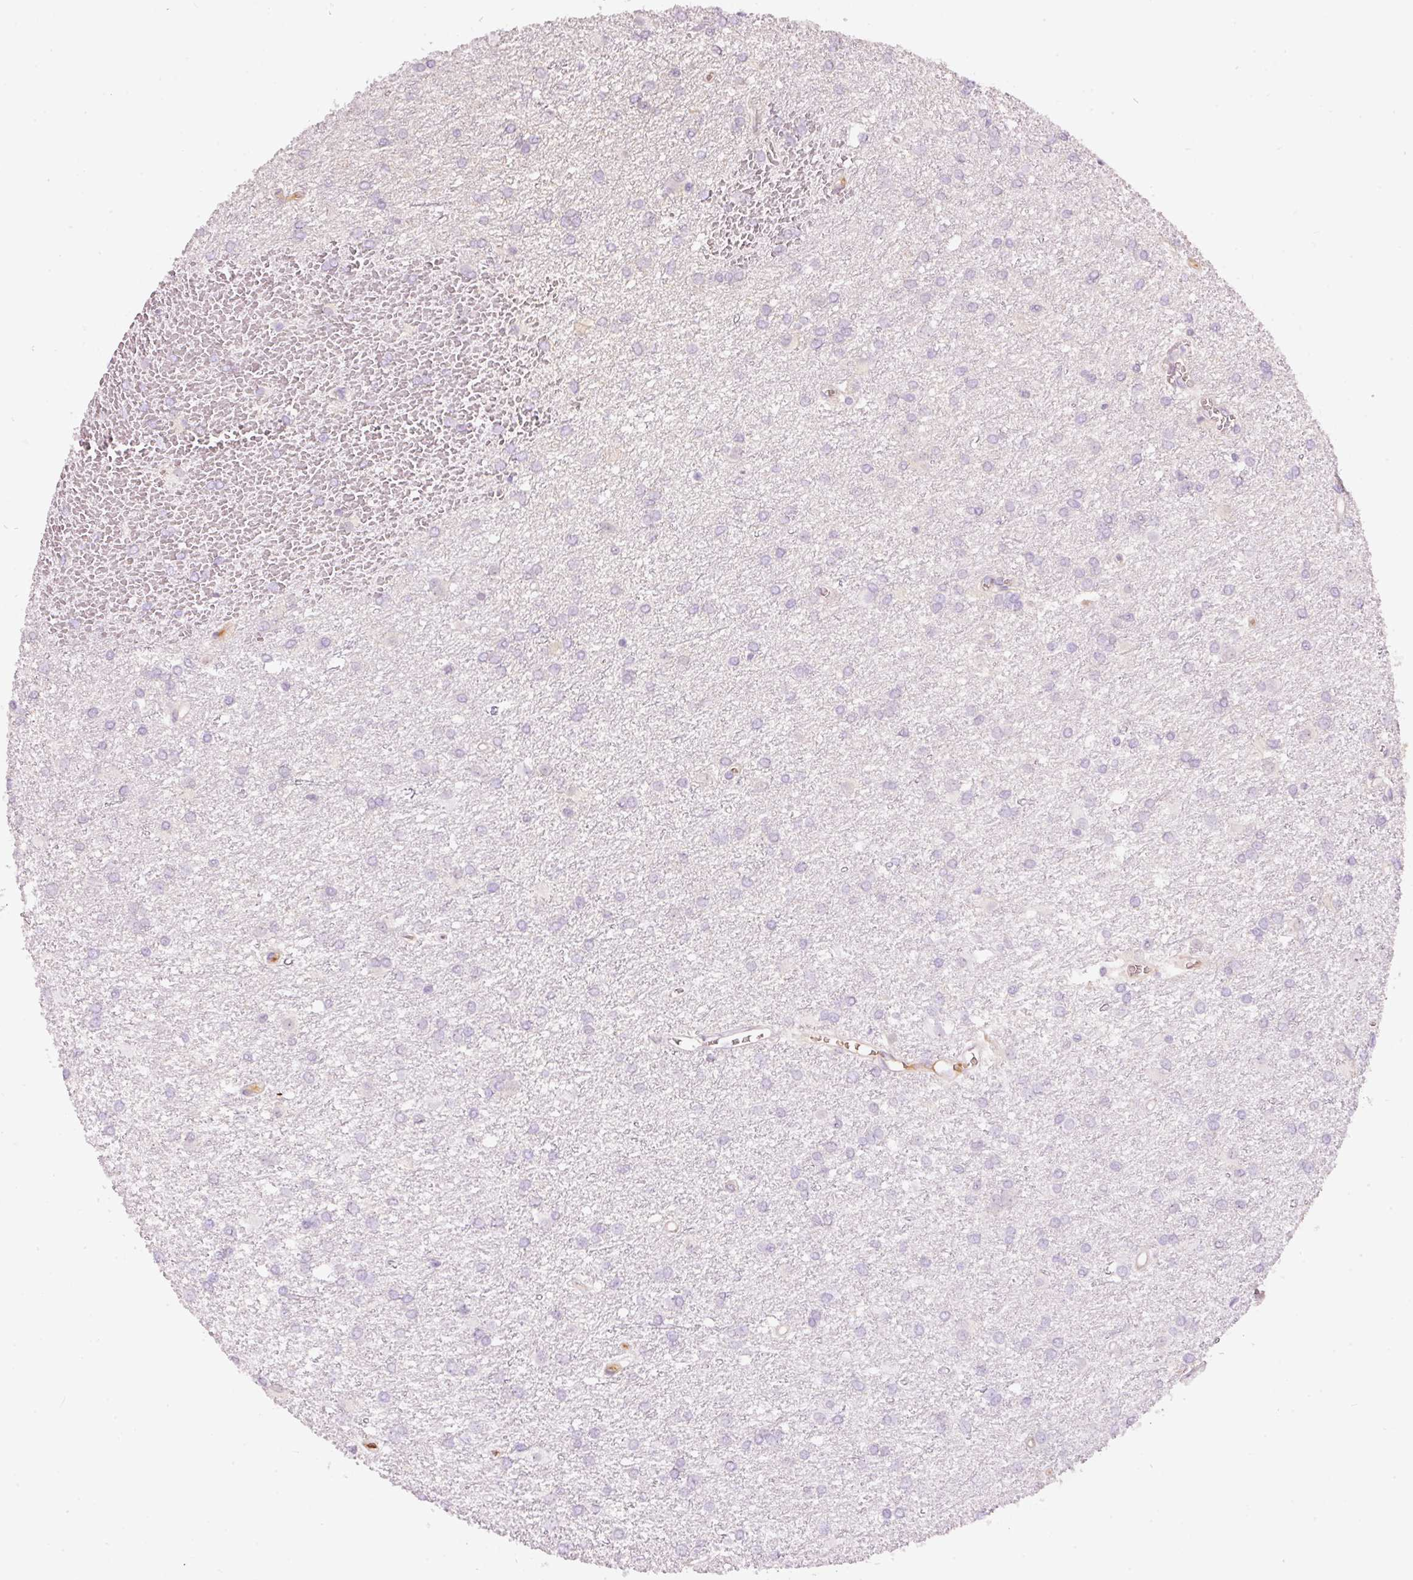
{"staining": {"intensity": "negative", "quantity": "none", "location": "none"}, "tissue": "glioma", "cell_type": "Tumor cells", "image_type": "cancer", "snomed": [{"axis": "morphology", "description": "Glioma, malignant, High grade"}, {"axis": "topography", "description": "Brain"}], "caption": "Immunohistochemistry image of neoplastic tissue: malignant glioma (high-grade) stained with DAB demonstrates no significant protein expression in tumor cells.", "gene": "PRPF38B", "patient": {"sex": "female", "age": 50}}